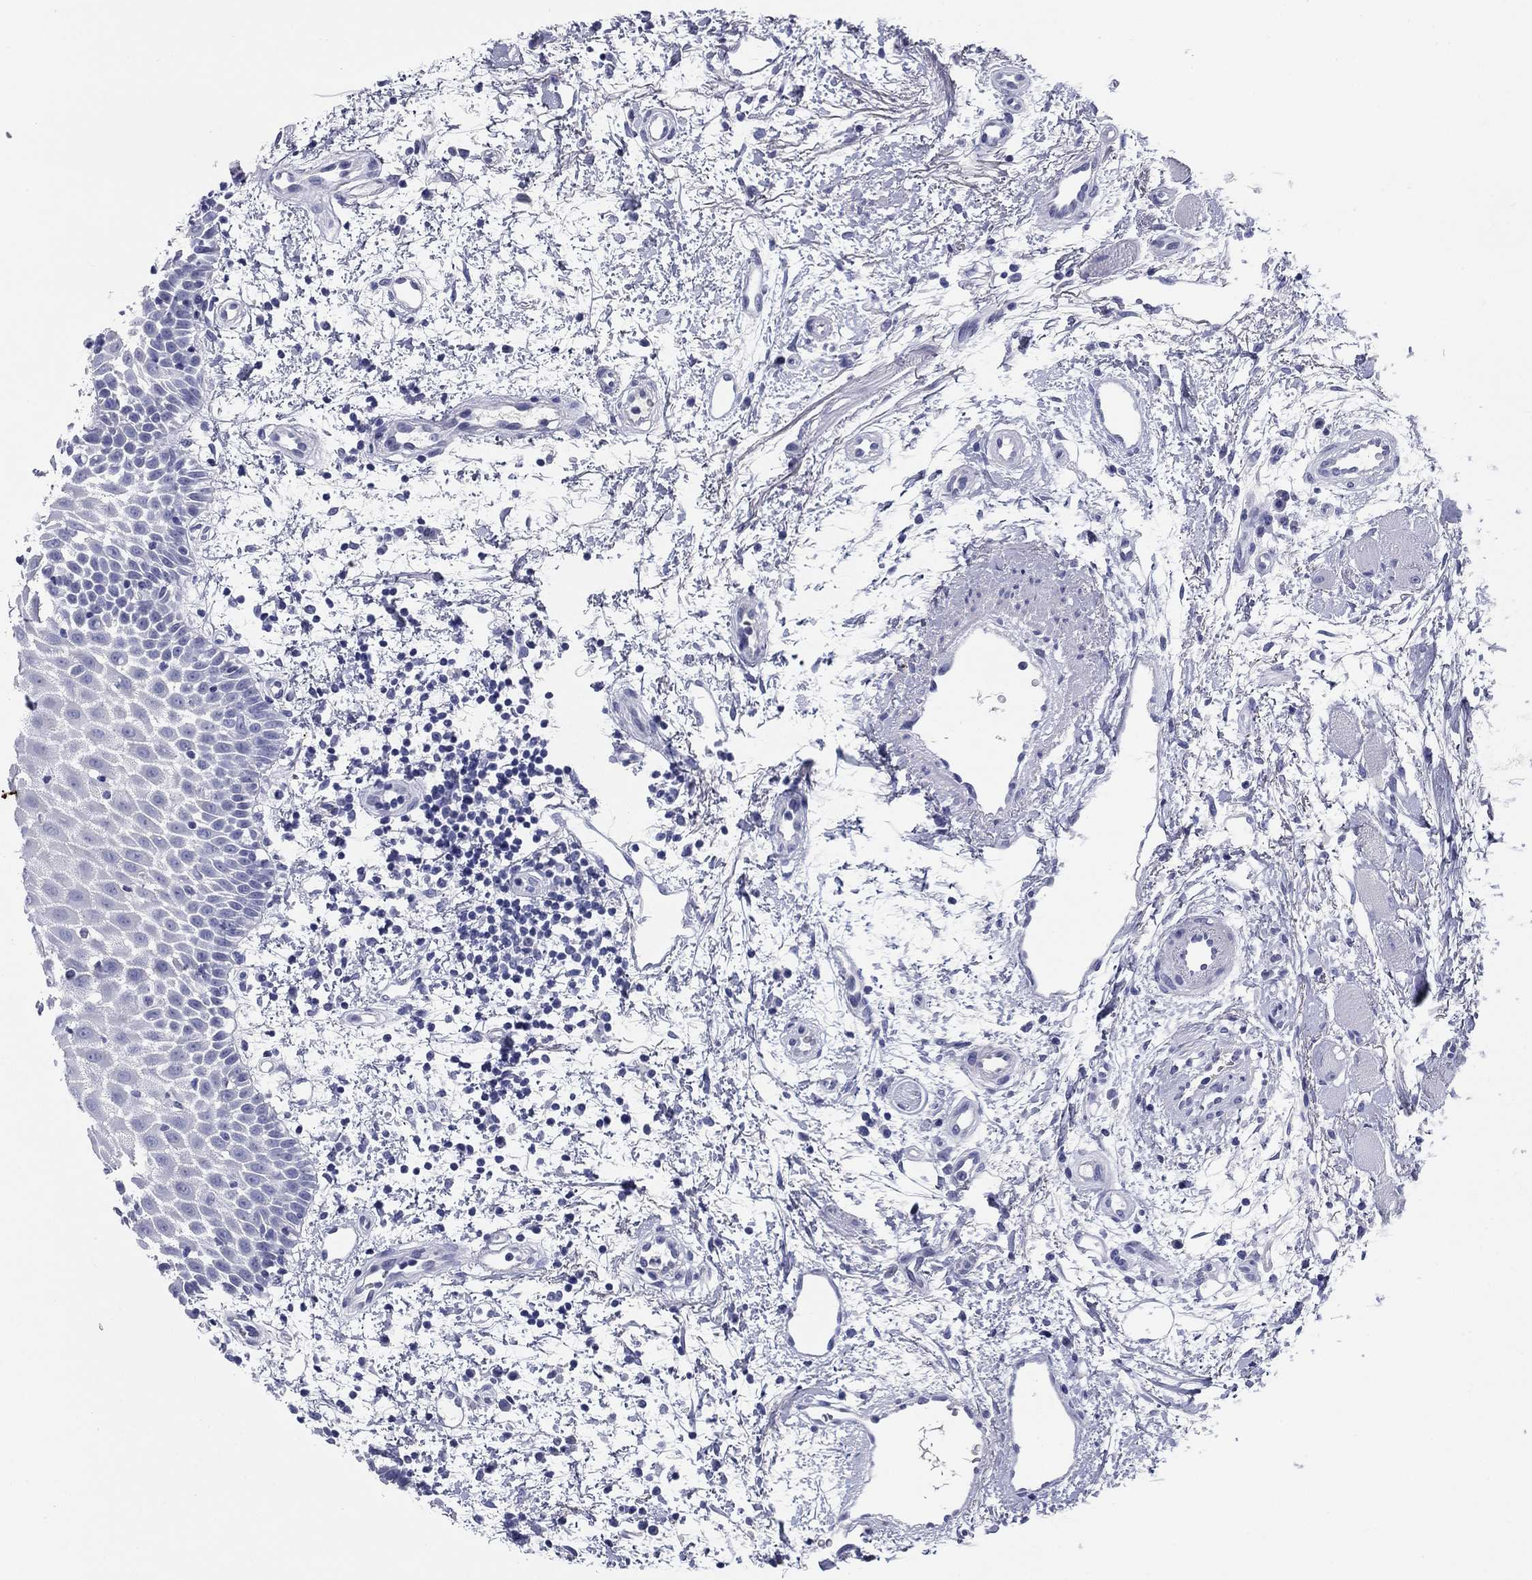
{"staining": {"intensity": "negative", "quantity": "none", "location": "none"}, "tissue": "oral mucosa", "cell_type": "Squamous epithelial cells", "image_type": "normal", "snomed": [{"axis": "morphology", "description": "Normal tissue, NOS"}, {"axis": "morphology", "description": "Squamous cell carcinoma, NOS"}, {"axis": "topography", "description": "Oral tissue"}, {"axis": "topography", "description": "Head-Neck"}], "caption": "The micrograph demonstrates no staining of squamous epithelial cells in normal oral mucosa.", "gene": "KCNH1", "patient": {"sex": "female", "age": 75}}